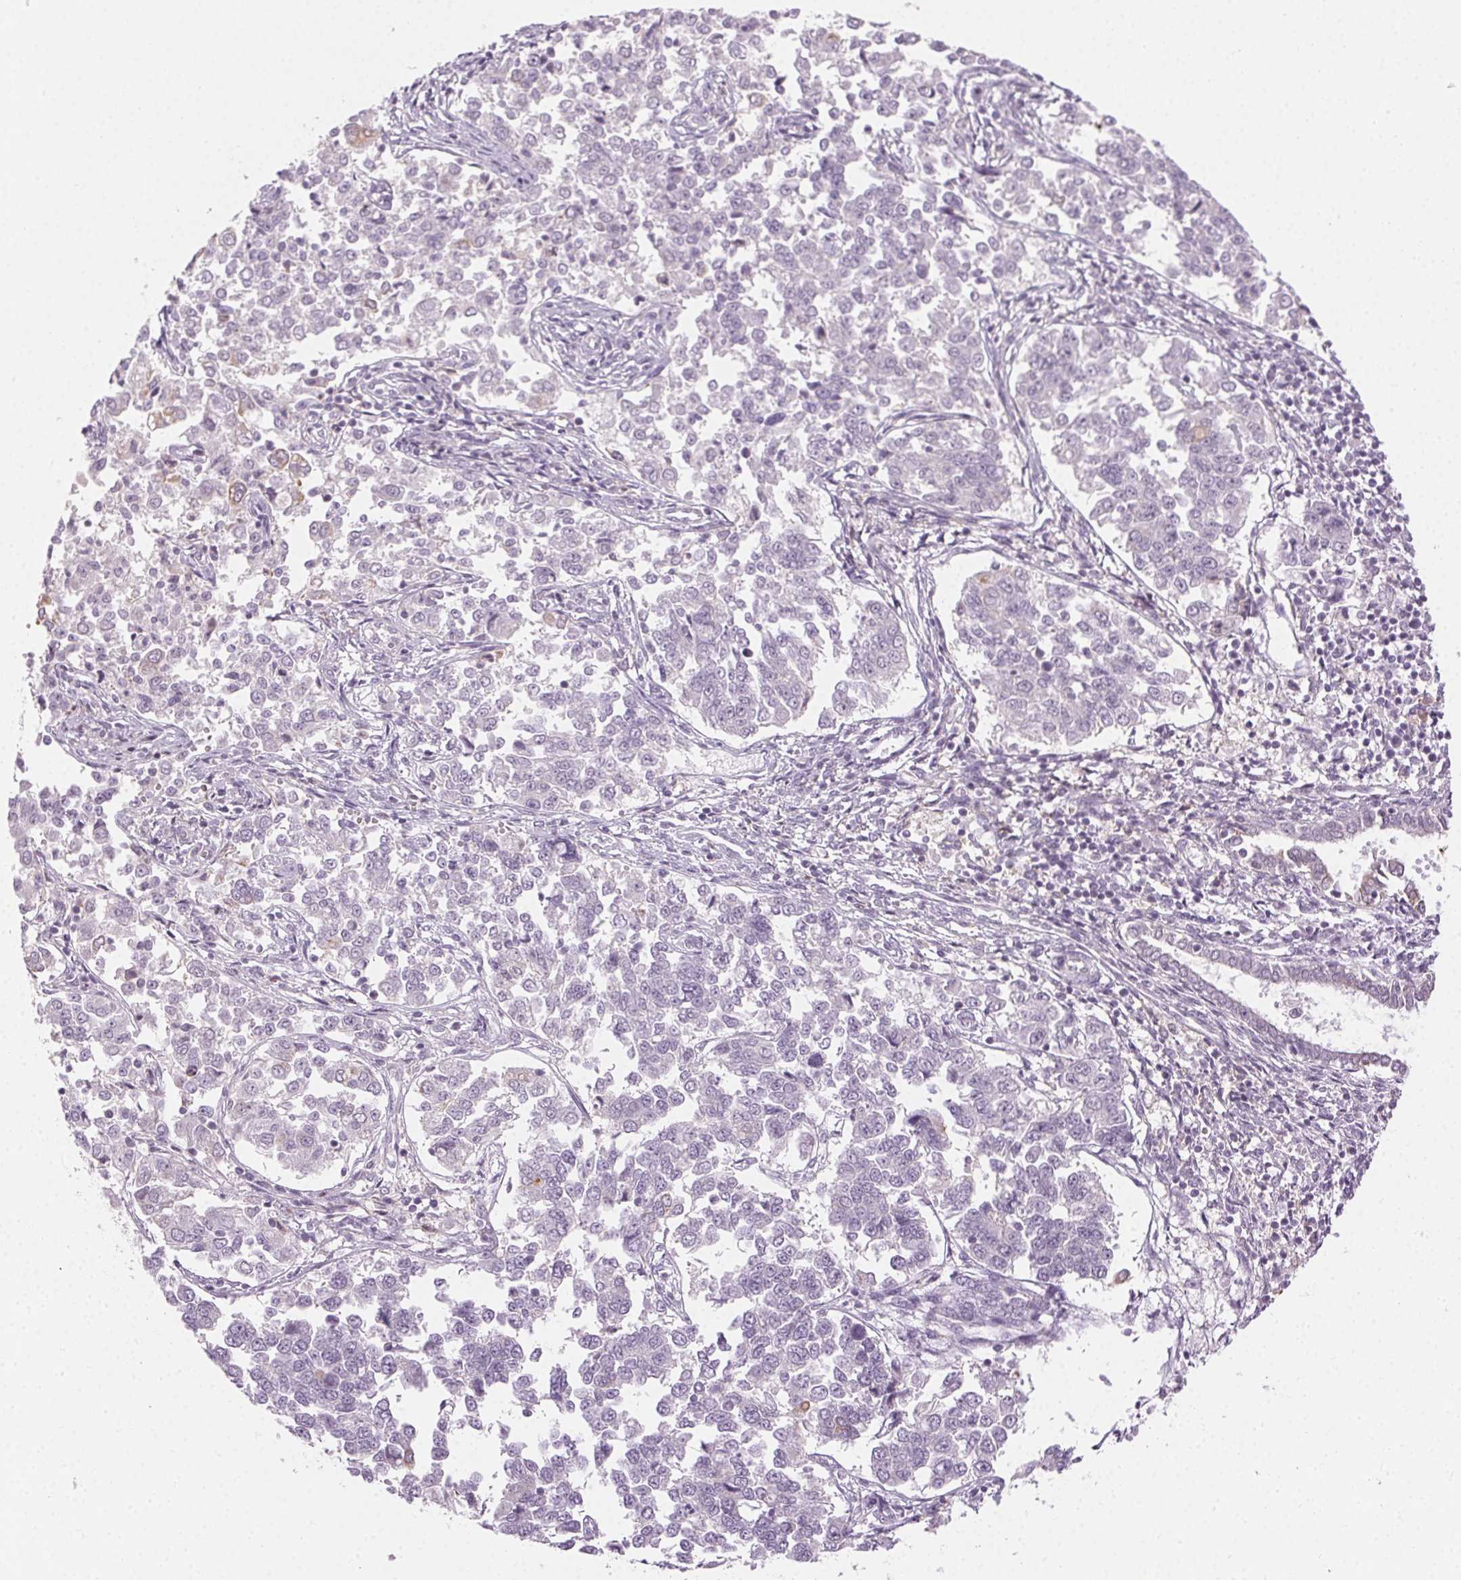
{"staining": {"intensity": "negative", "quantity": "none", "location": "none"}, "tissue": "endometrial cancer", "cell_type": "Tumor cells", "image_type": "cancer", "snomed": [{"axis": "morphology", "description": "Adenocarcinoma, NOS"}, {"axis": "topography", "description": "Endometrium"}], "caption": "Immunohistochemical staining of human endometrial cancer (adenocarcinoma) exhibits no significant staining in tumor cells.", "gene": "AIF1L", "patient": {"sex": "female", "age": 43}}